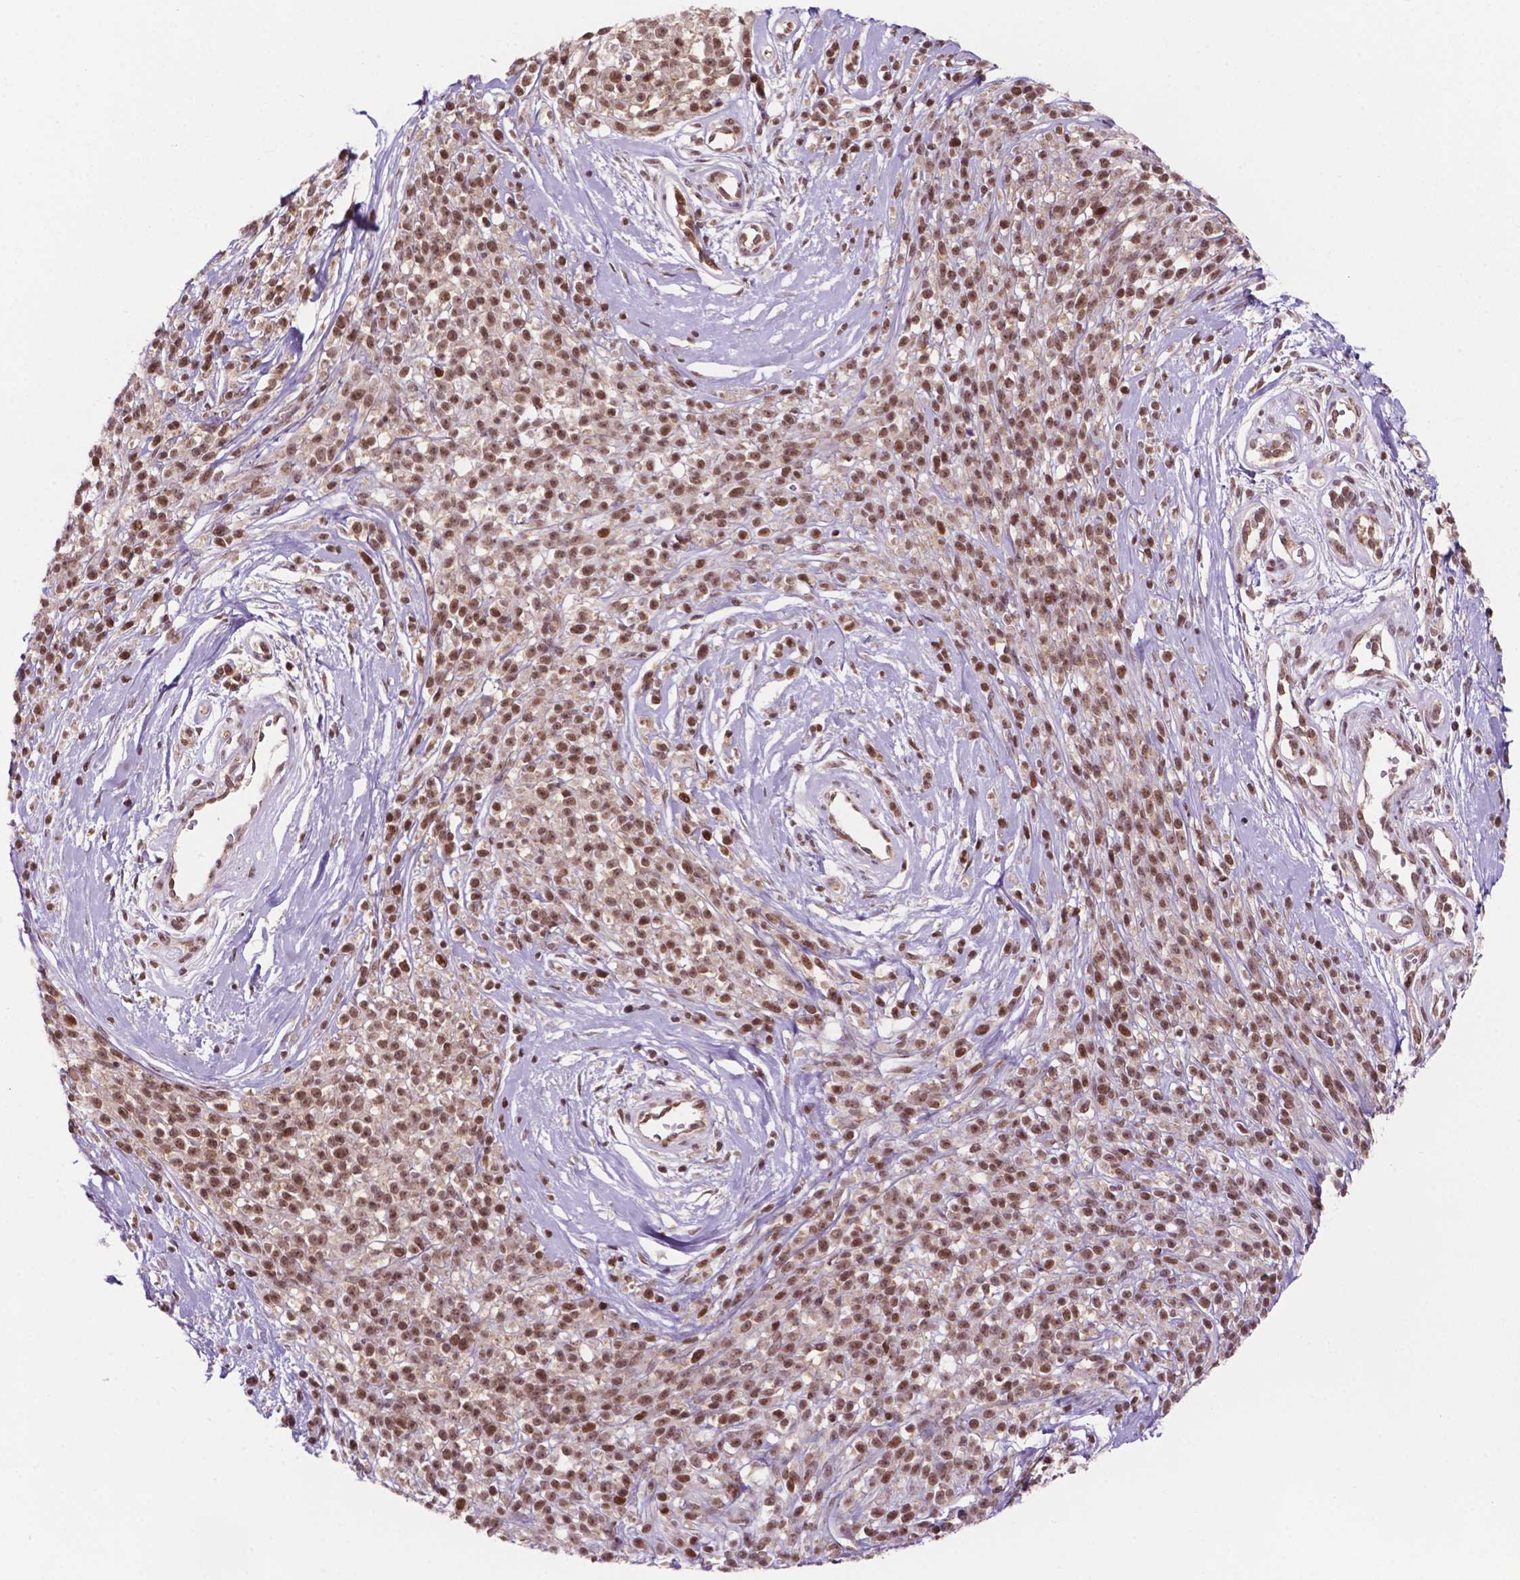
{"staining": {"intensity": "moderate", "quantity": ">75%", "location": "nuclear"}, "tissue": "melanoma", "cell_type": "Tumor cells", "image_type": "cancer", "snomed": [{"axis": "morphology", "description": "Malignant melanoma, NOS"}, {"axis": "topography", "description": "Skin"}, {"axis": "topography", "description": "Skin of trunk"}], "caption": "IHC of human melanoma reveals medium levels of moderate nuclear staining in approximately >75% of tumor cells.", "gene": "PER2", "patient": {"sex": "male", "age": 74}}